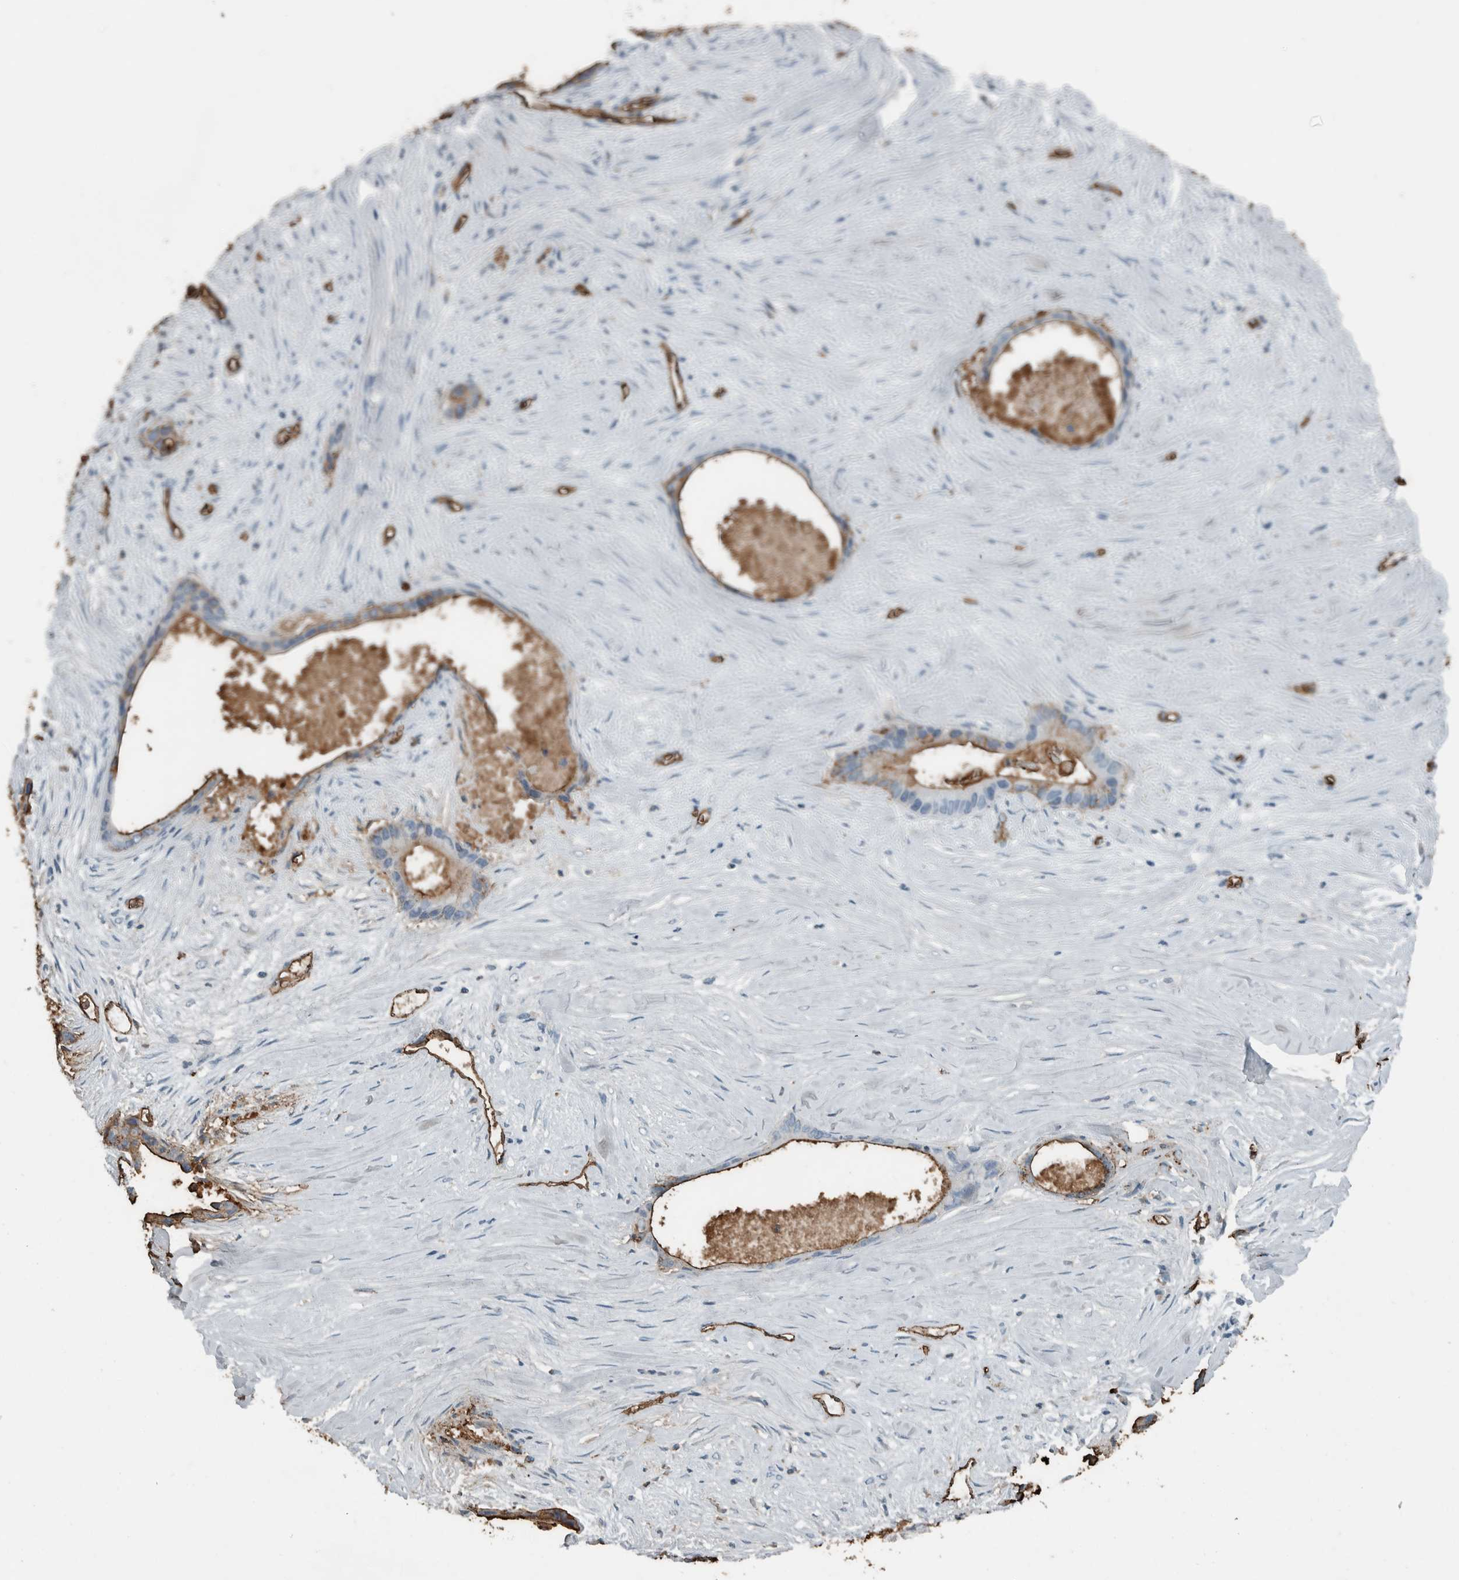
{"staining": {"intensity": "moderate", "quantity": "25%-75%", "location": "cytoplasmic/membranous"}, "tissue": "liver cancer", "cell_type": "Tumor cells", "image_type": "cancer", "snomed": [{"axis": "morphology", "description": "Cholangiocarcinoma"}, {"axis": "topography", "description": "Liver"}], "caption": "A medium amount of moderate cytoplasmic/membranous staining is appreciated in approximately 25%-75% of tumor cells in liver cholangiocarcinoma tissue. The staining was performed using DAB to visualize the protein expression in brown, while the nuclei were stained in blue with hematoxylin (Magnification: 20x).", "gene": "LBP", "patient": {"sex": "female", "age": 55}}